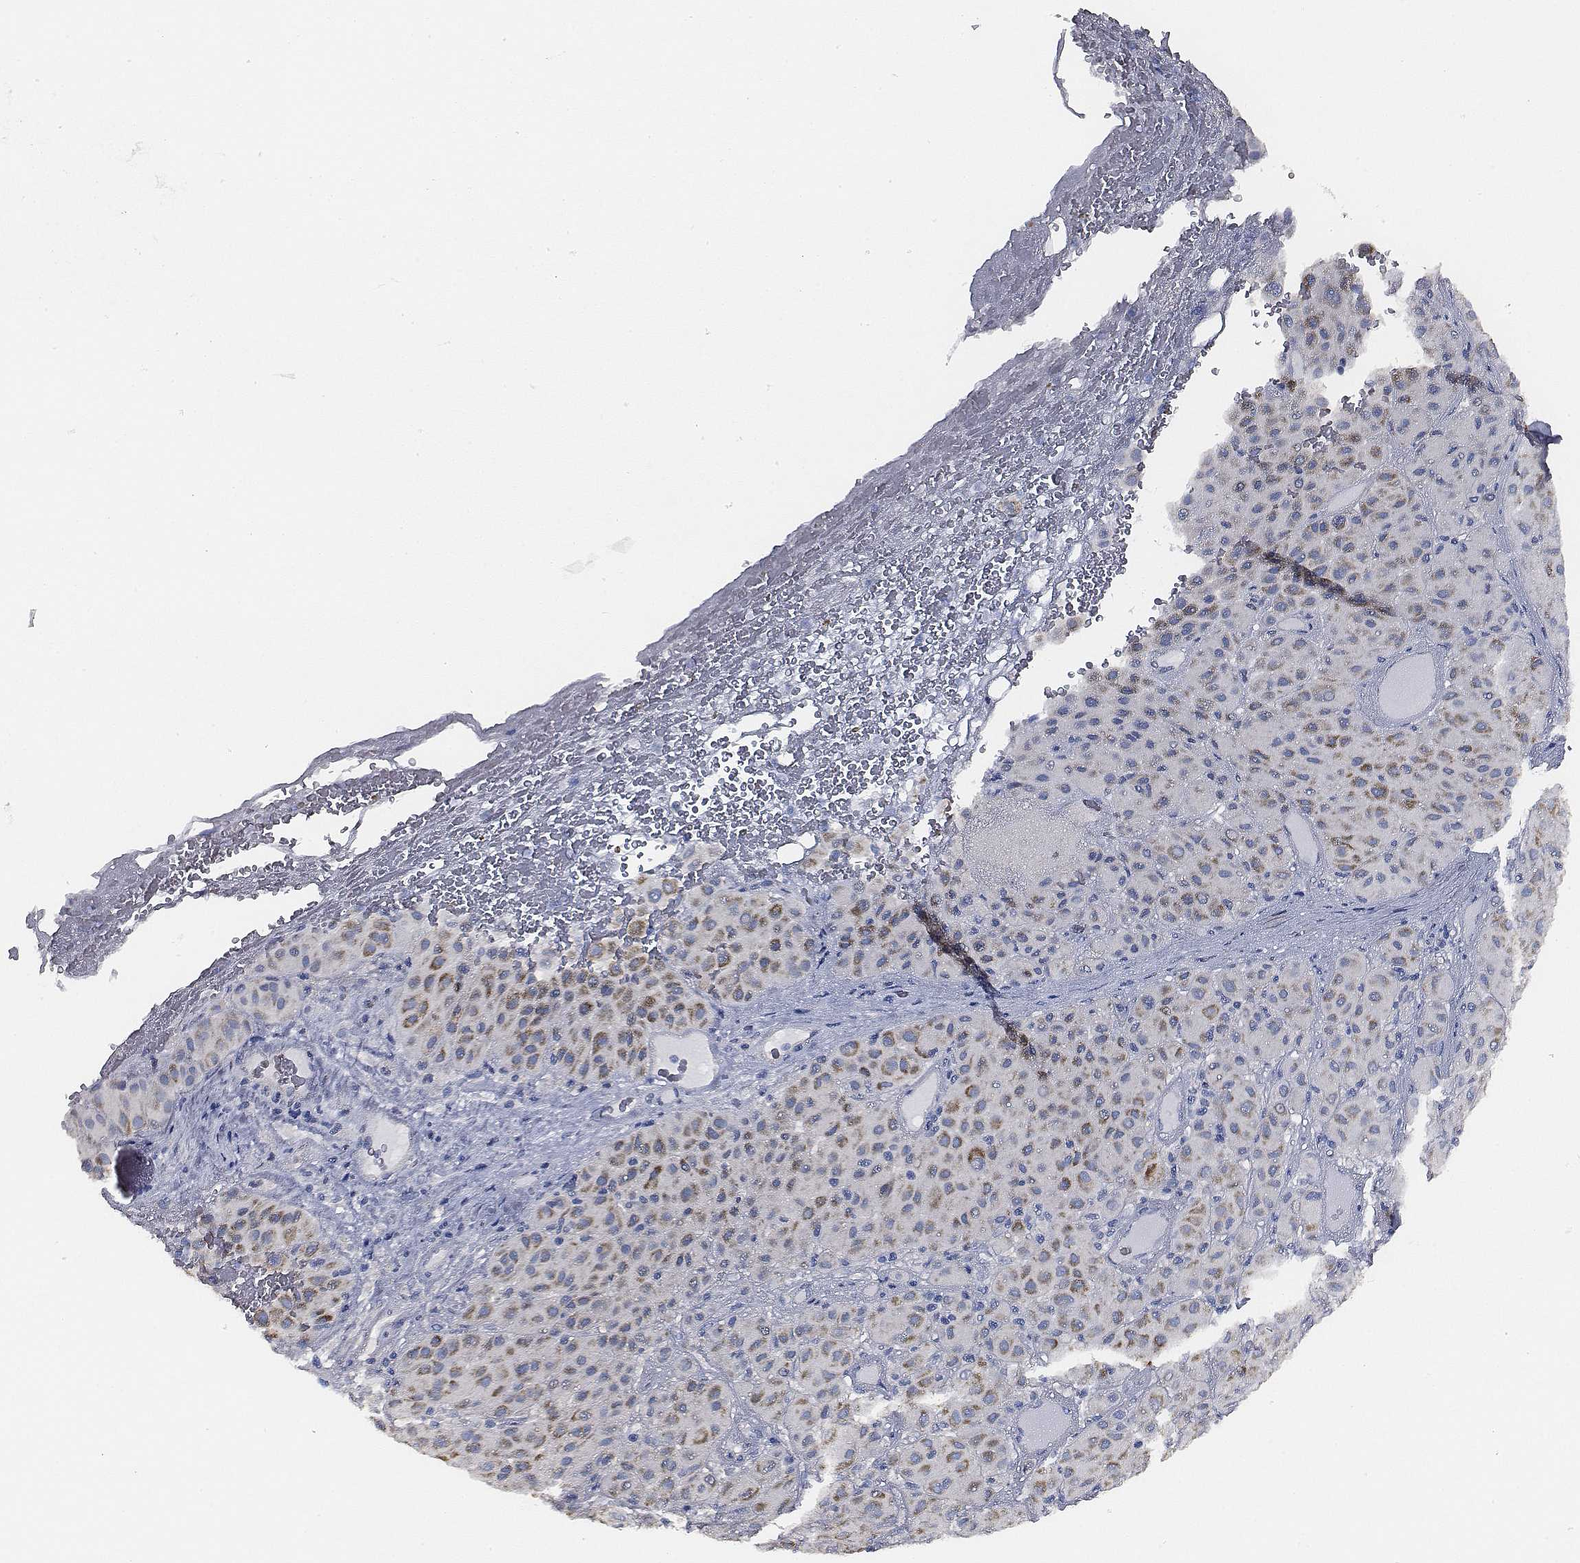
{"staining": {"intensity": "negative", "quantity": "none", "location": "none"}, "tissue": "melanoma", "cell_type": "Tumor cells", "image_type": "cancer", "snomed": [{"axis": "morphology", "description": "Malignant melanoma, Metastatic site"}, {"axis": "topography", "description": "Smooth muscle"}], "caption": "Immunohistochemistry (IHC) histopathology image of neoplastic tissue: melanoma stained with DAB reveals no significant protein staining in tumor cells.", "gene": "AADAT", "patient": {"sex": "male", "age": 41}}